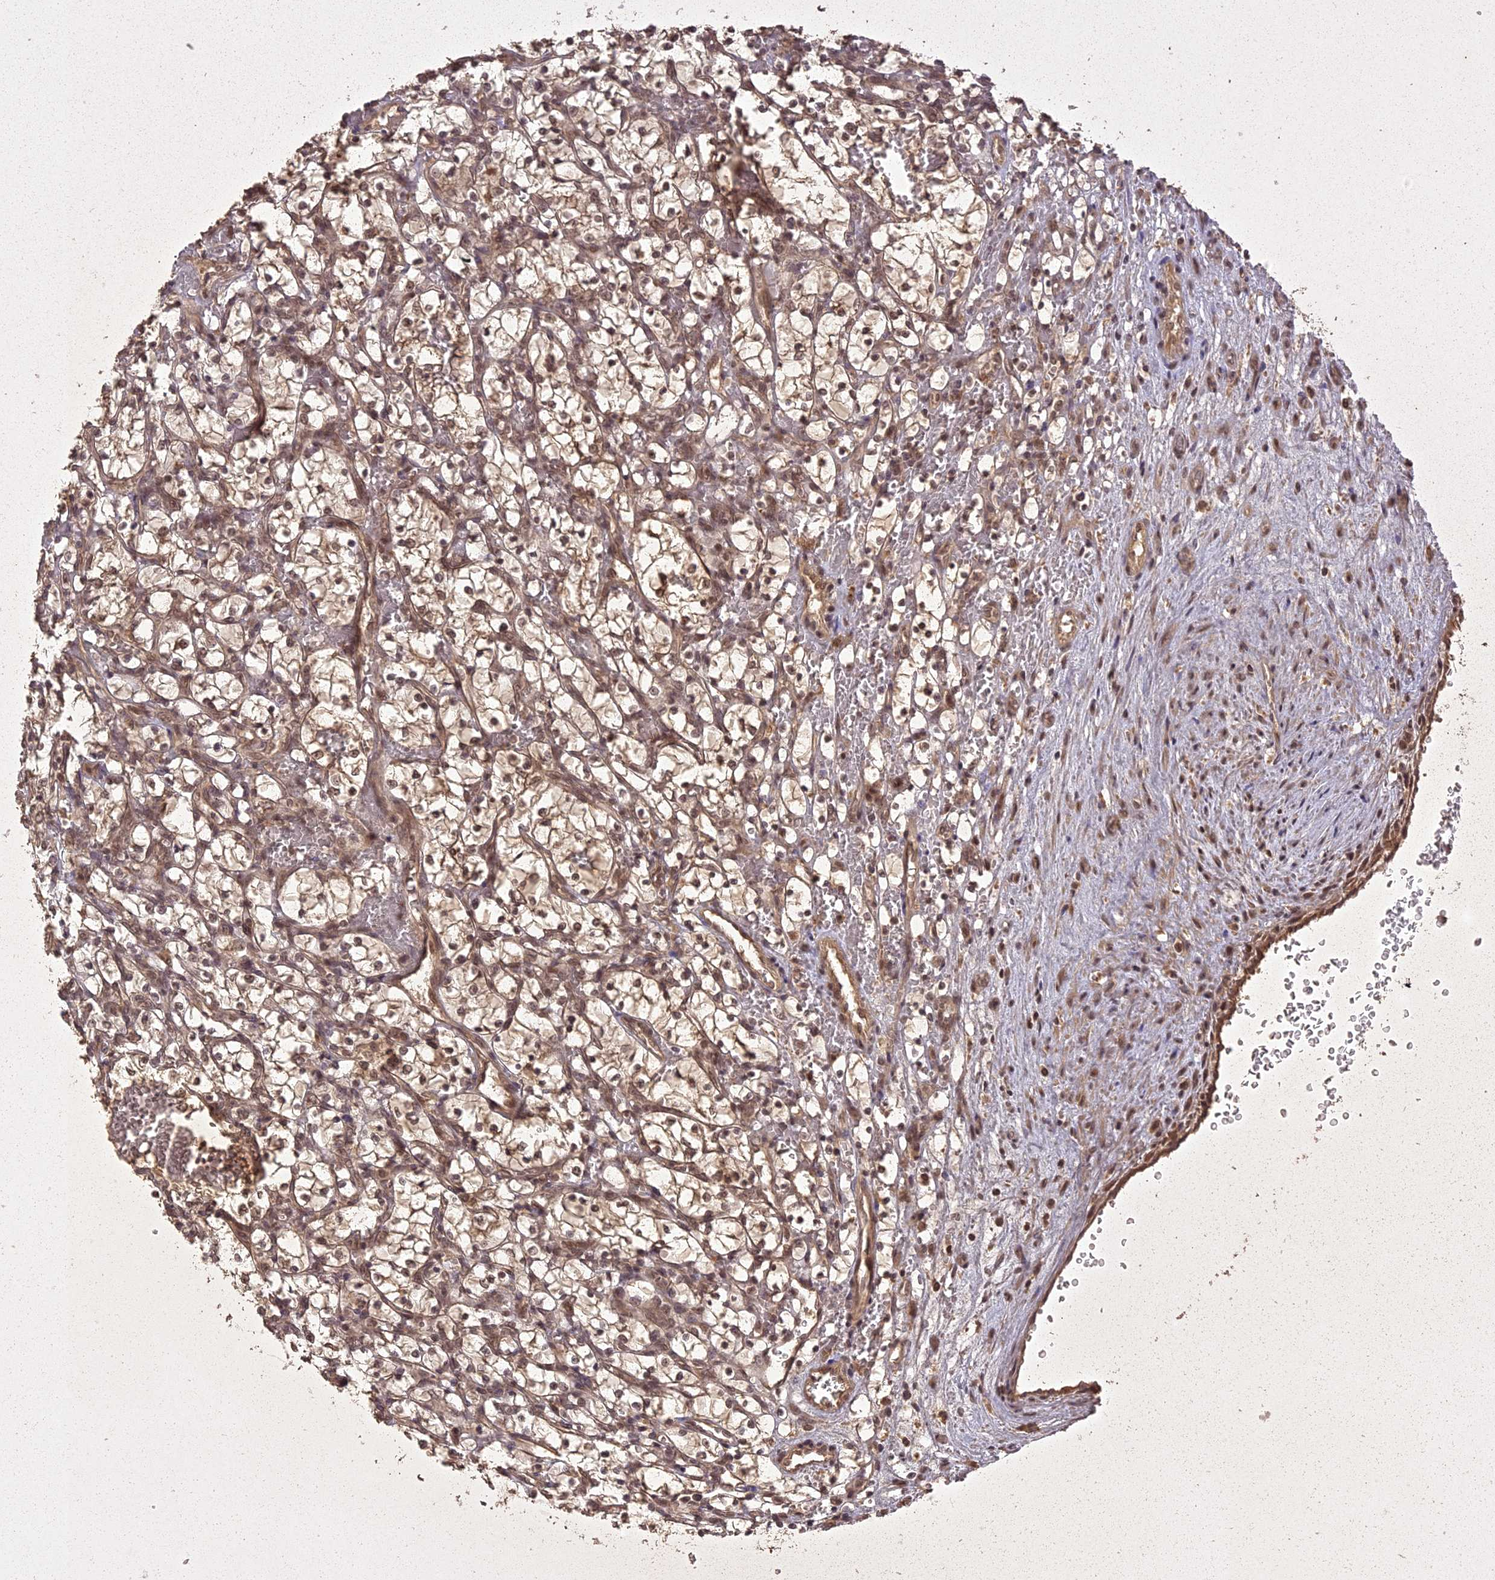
{"staining": {"intensity": "moderate", "quantity": ">75%", "location": "cytoplasmic/membranous,nuclear"}, "tissue": "renal cancer", "cell_type": "Tumor cells", "image_type": "cancer", "snomed": [{"axis": "morphology", "description": "Adenocarcinoma, NOS"}, {"axis": "topography", "description": "Kidney"}], "caption": "Immunohistochemistry of human adenocarcinoma (renal) reveals medium levels of moderate cytoplasmic/membranous and nuclear staining in about >75% of tumor cells.", "gene": "LIN37", "patient": {"sex": "female", "age": 69}}